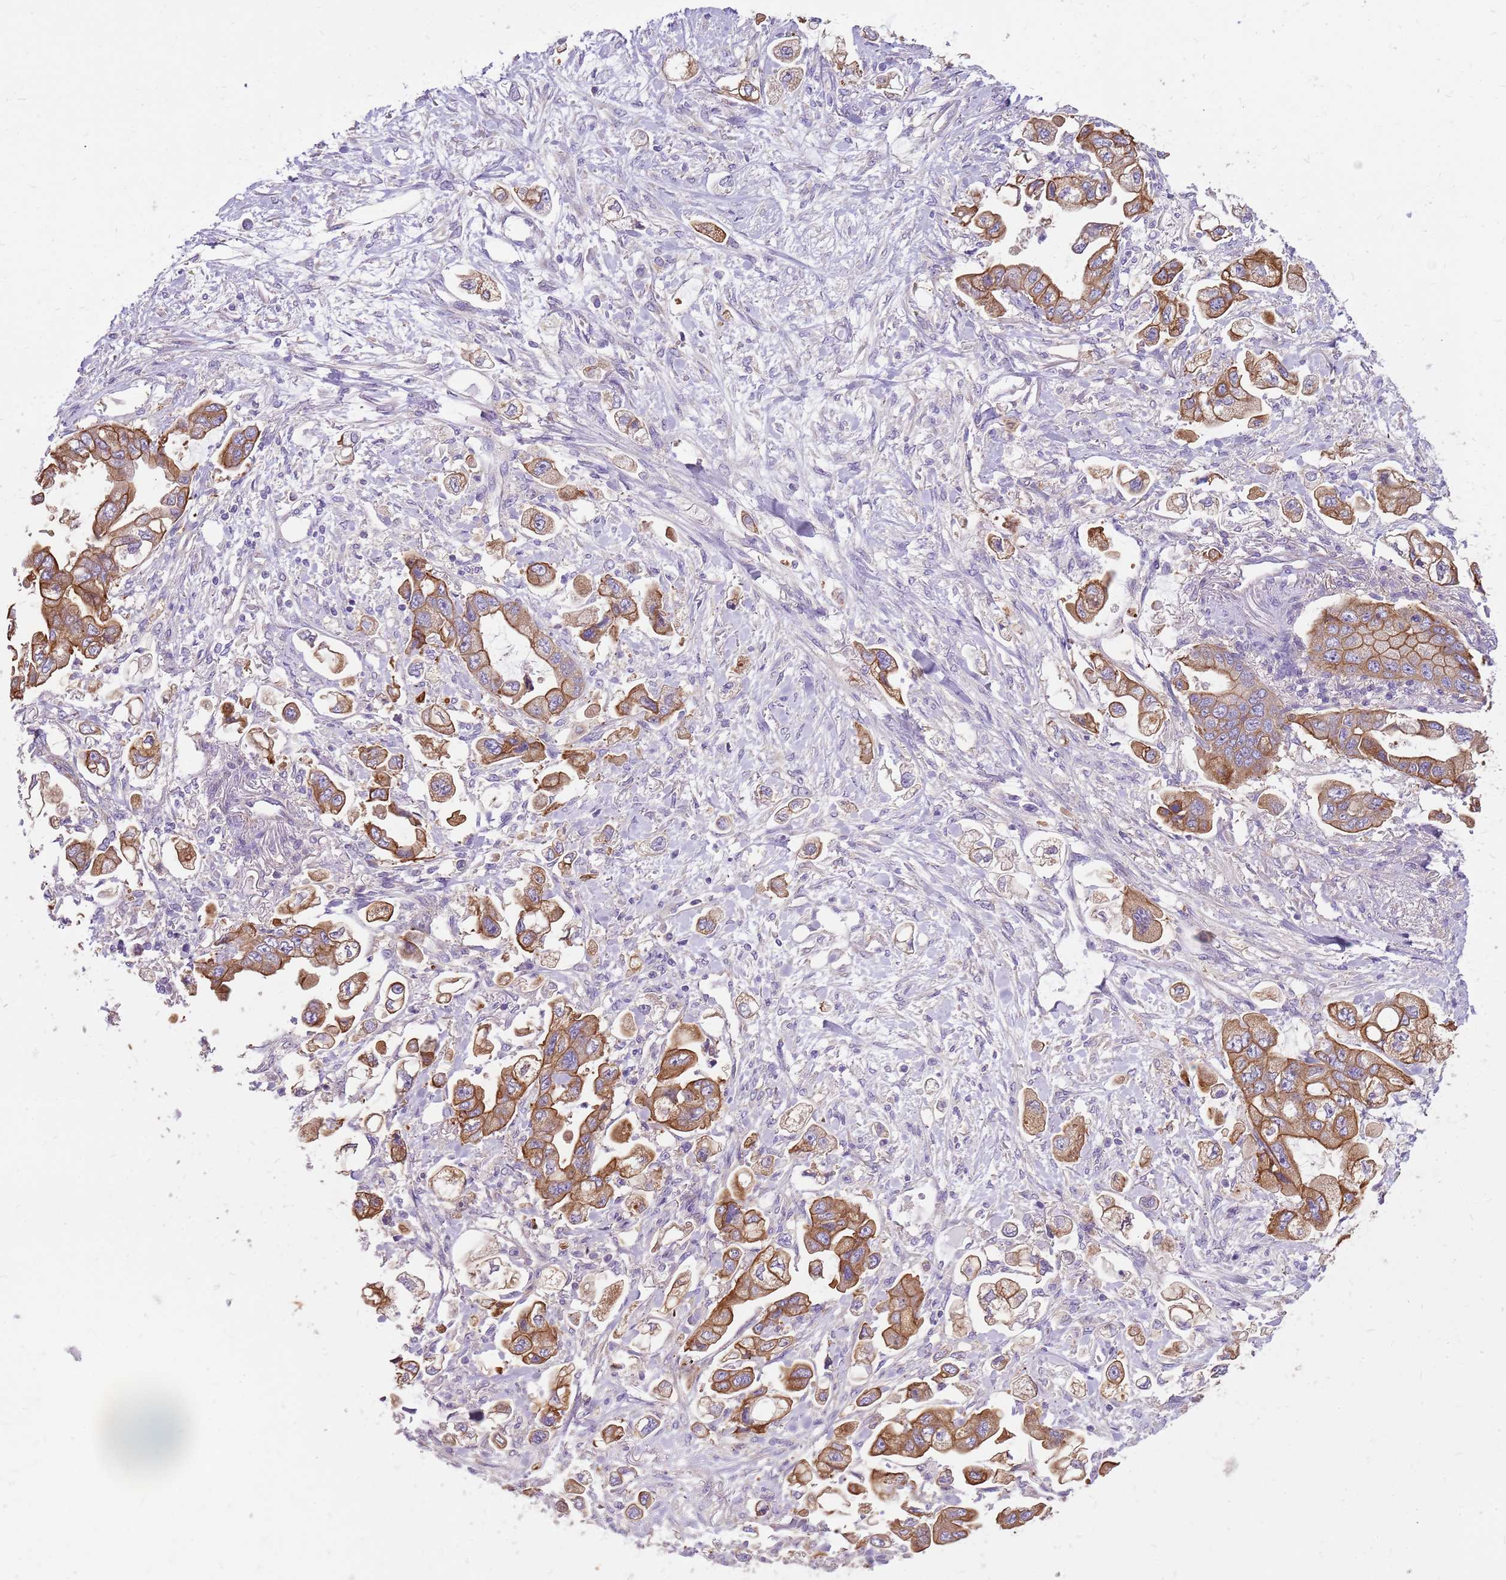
{"staining": {"intensity": "moderate", "quantity": ">75%", "location": "cytoplasmic/membranous"}, "tissue": "stomach cancer", "cell_type": "Tumor cells", "image_type": "cancer", "snomed": [{"axis": "morphology", "description": "Adenocarcinoma, NOS"}, {"axis": "topography", "description": "Stomach"}], "caption": "Protein staining of stomach adenocarcinoma tissue demonstrates moderate cytoplasmic/membranous staining in about >75% of tumor cells. (Brightfield microscopy of DAB IHC at high magnification).", "gene": "WASHC4", "patient": {"sex": "male", "age": 62}}